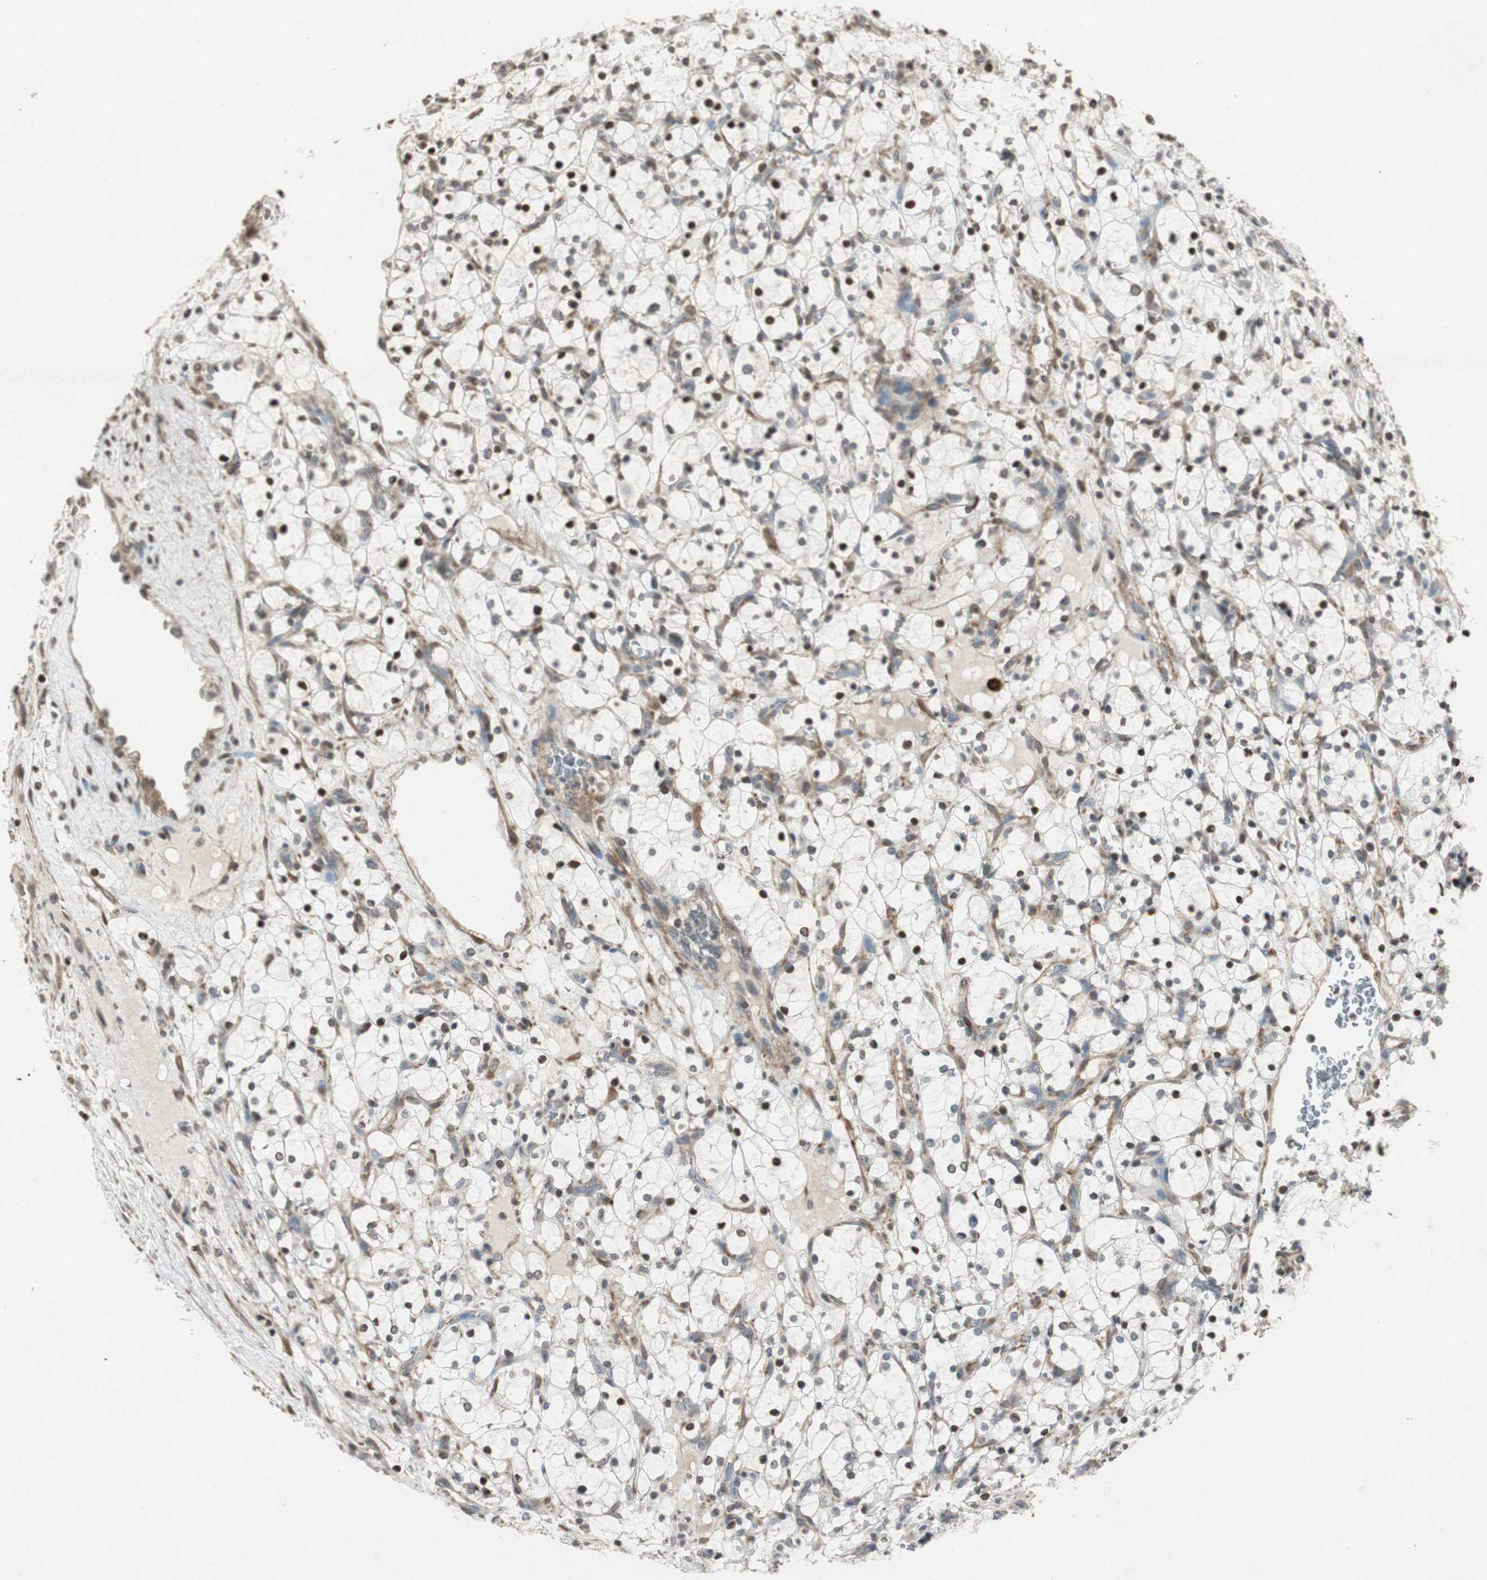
{"staining": {"intensity": "strong", "quantity": "25%-75%", "location": "nuclear"}, "tissue": "renal cancer", "cell_type": "Tumor cells", "image_type": "cancer", "snomed": [{"axis": "morphology", "description": "Adenocarcinoma, NOS"}, {"axis": "topography", "description": "Kidney"}], "caption": "Strong nuclear protein positivity is appreciated in about 25%-75% of tumor cells in adenocarcinoma (renal).", "gene": "PRKG1", "patient": {"sex": "female", "age": 69}}